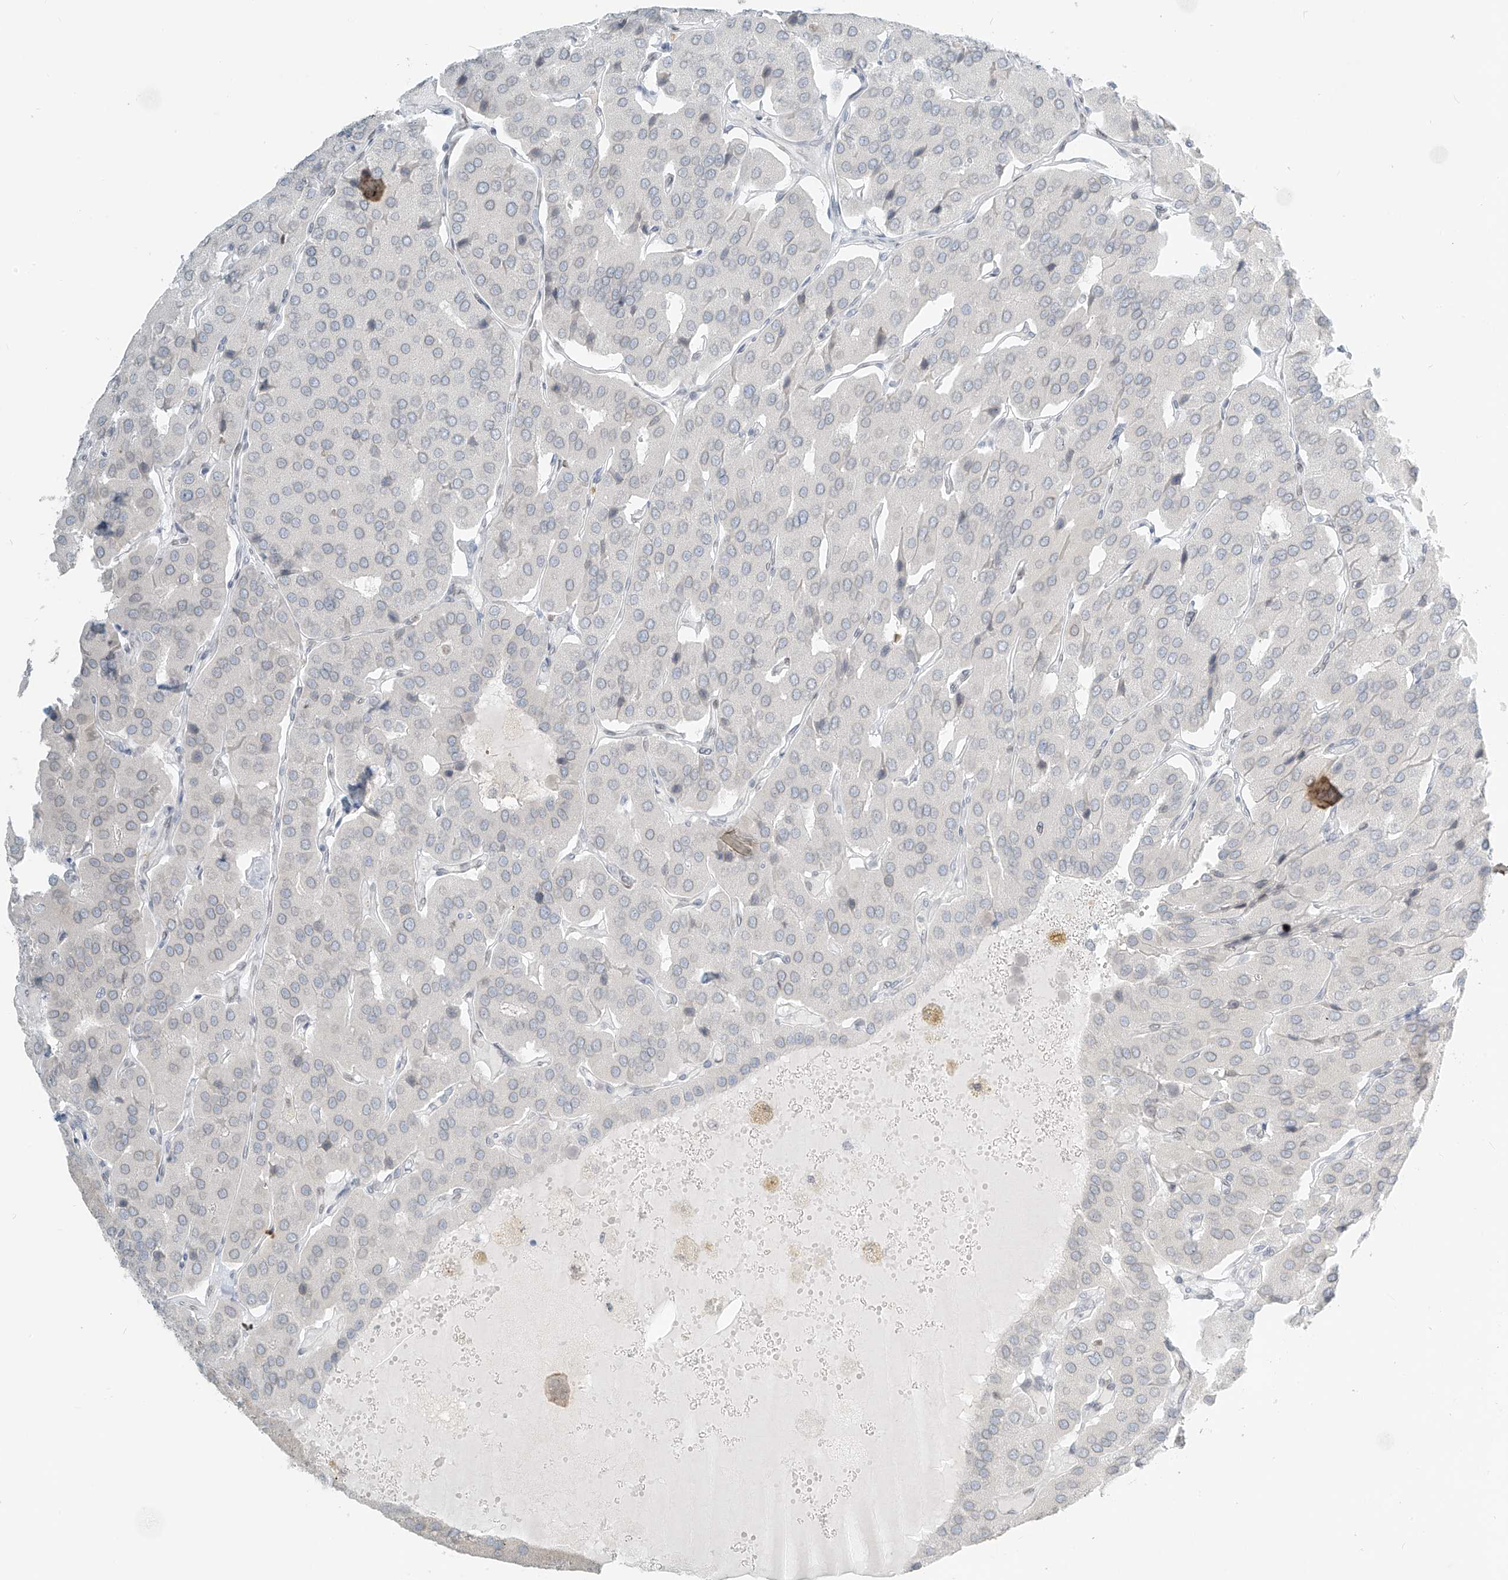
{"staining": {"intensity": "negative", "quantity": "none", "location": "none"}, "tissue": "parathyroid gland", "cell_type": "Glandular cells", "image_type": "normal", "snomed": [{"axis": "morphology", "description": "Normal tissue, NOS"}, {"axis": "morphology", "description": "Adenoma, NOS"}, {"axis": "topography", "description": "Parathyroid gland"}], "caption": "Immunohistochemistry micrograph of benign human parathyroid gland stained for a protein (brown), which displays no expression in glandular cells.", "gene": "OSBPL7", "patient": {"sex": "female", "age": 86}}